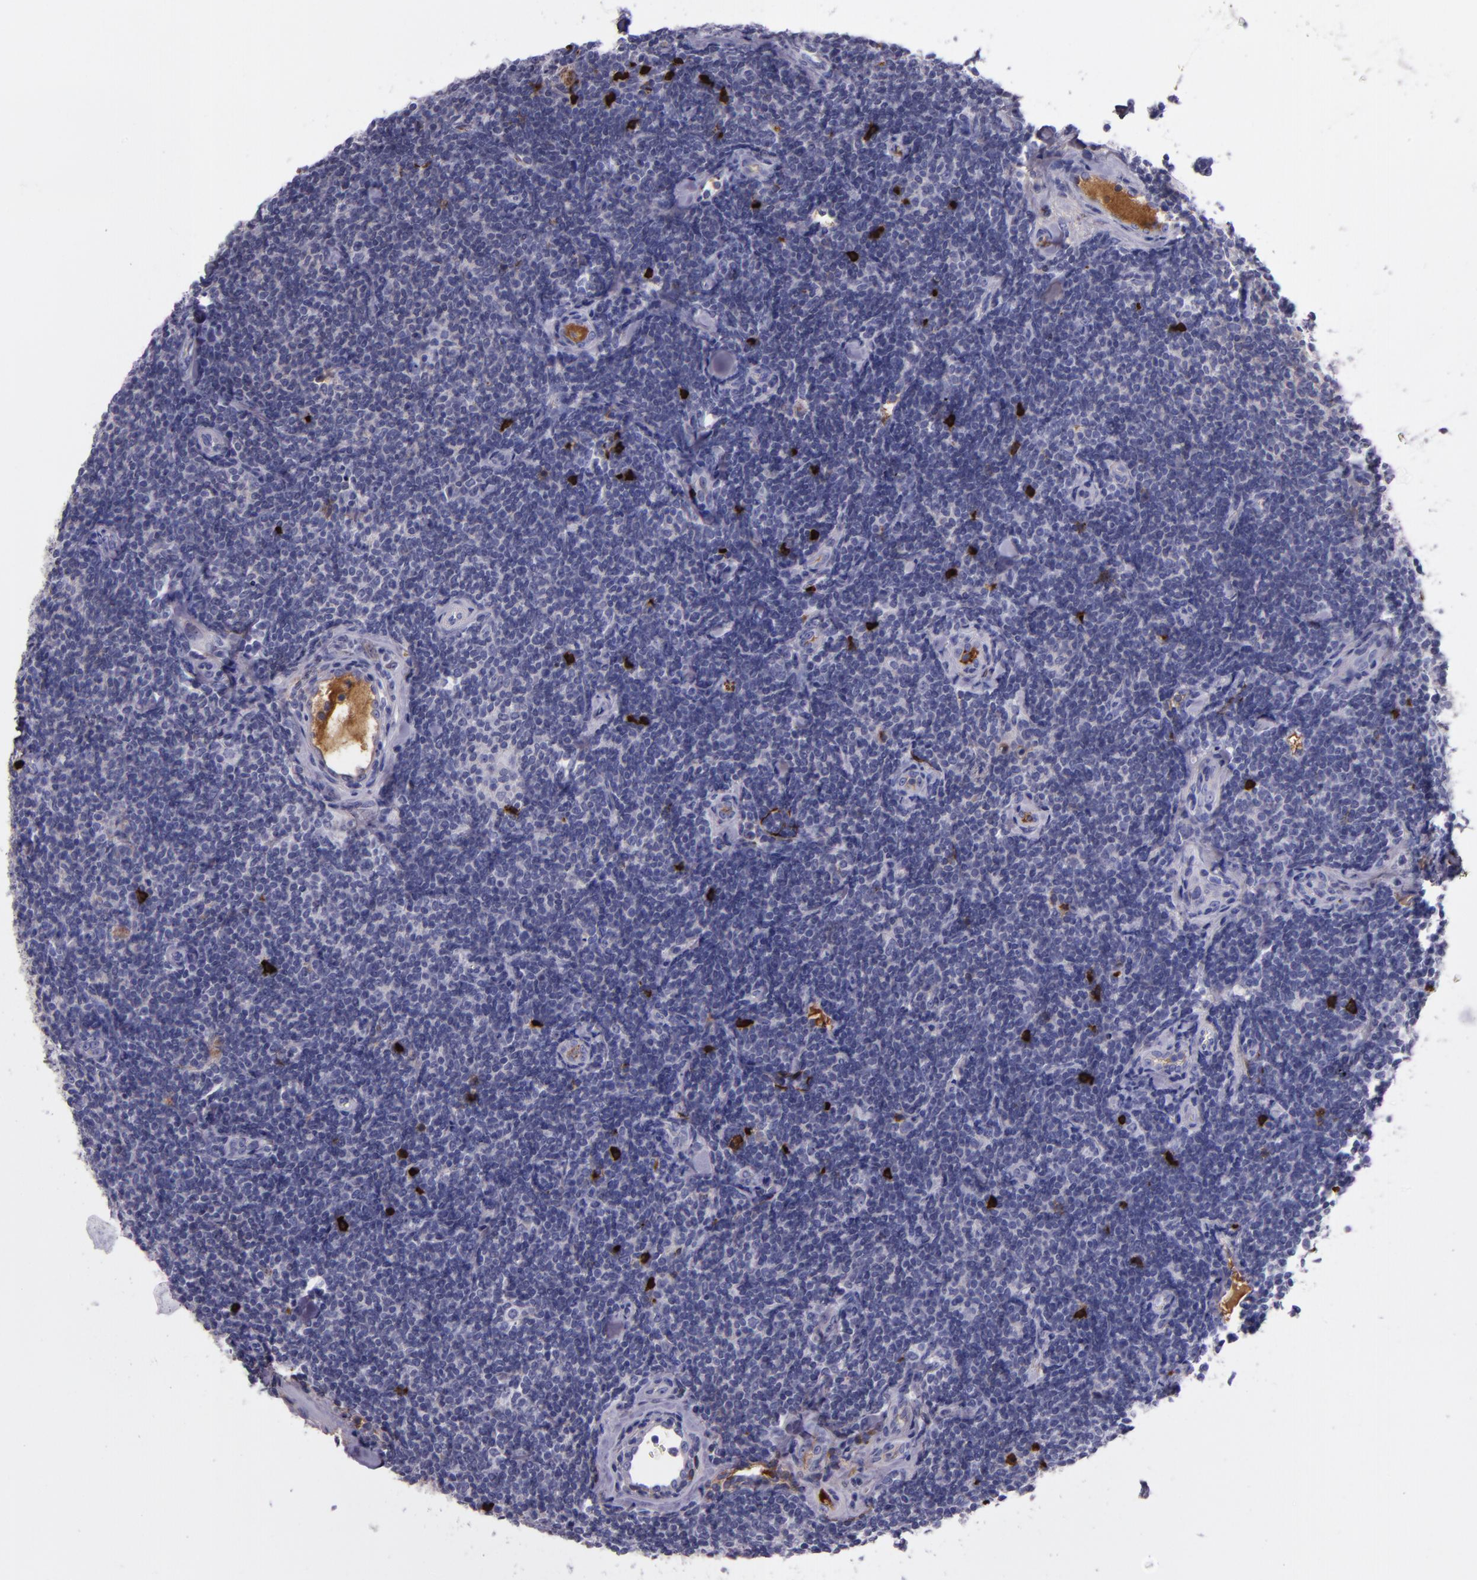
{"staining": {"intensity": "strong", "quantity": "<25%", "location": "cytoplasmic/membranous"}, "tissue": "lymphoma", "cell_type": "Tumor cells", "image_type": "cancer", "snomed": [{"axis": "morphology", "description": "Malignant lymphoma, non-Hodgkin's type, Low grade"}, {"axis": "topography", "description": "Lymph node"}], "caption": "A brown stain highlights strong cytoplasmic/membranous positivity of a protein in human malignant lymphoma, non-Hodgkin's type (low-grade) tumor cells.", "gene": "APOH", "patient": {"sex": "female", "age": 56}}